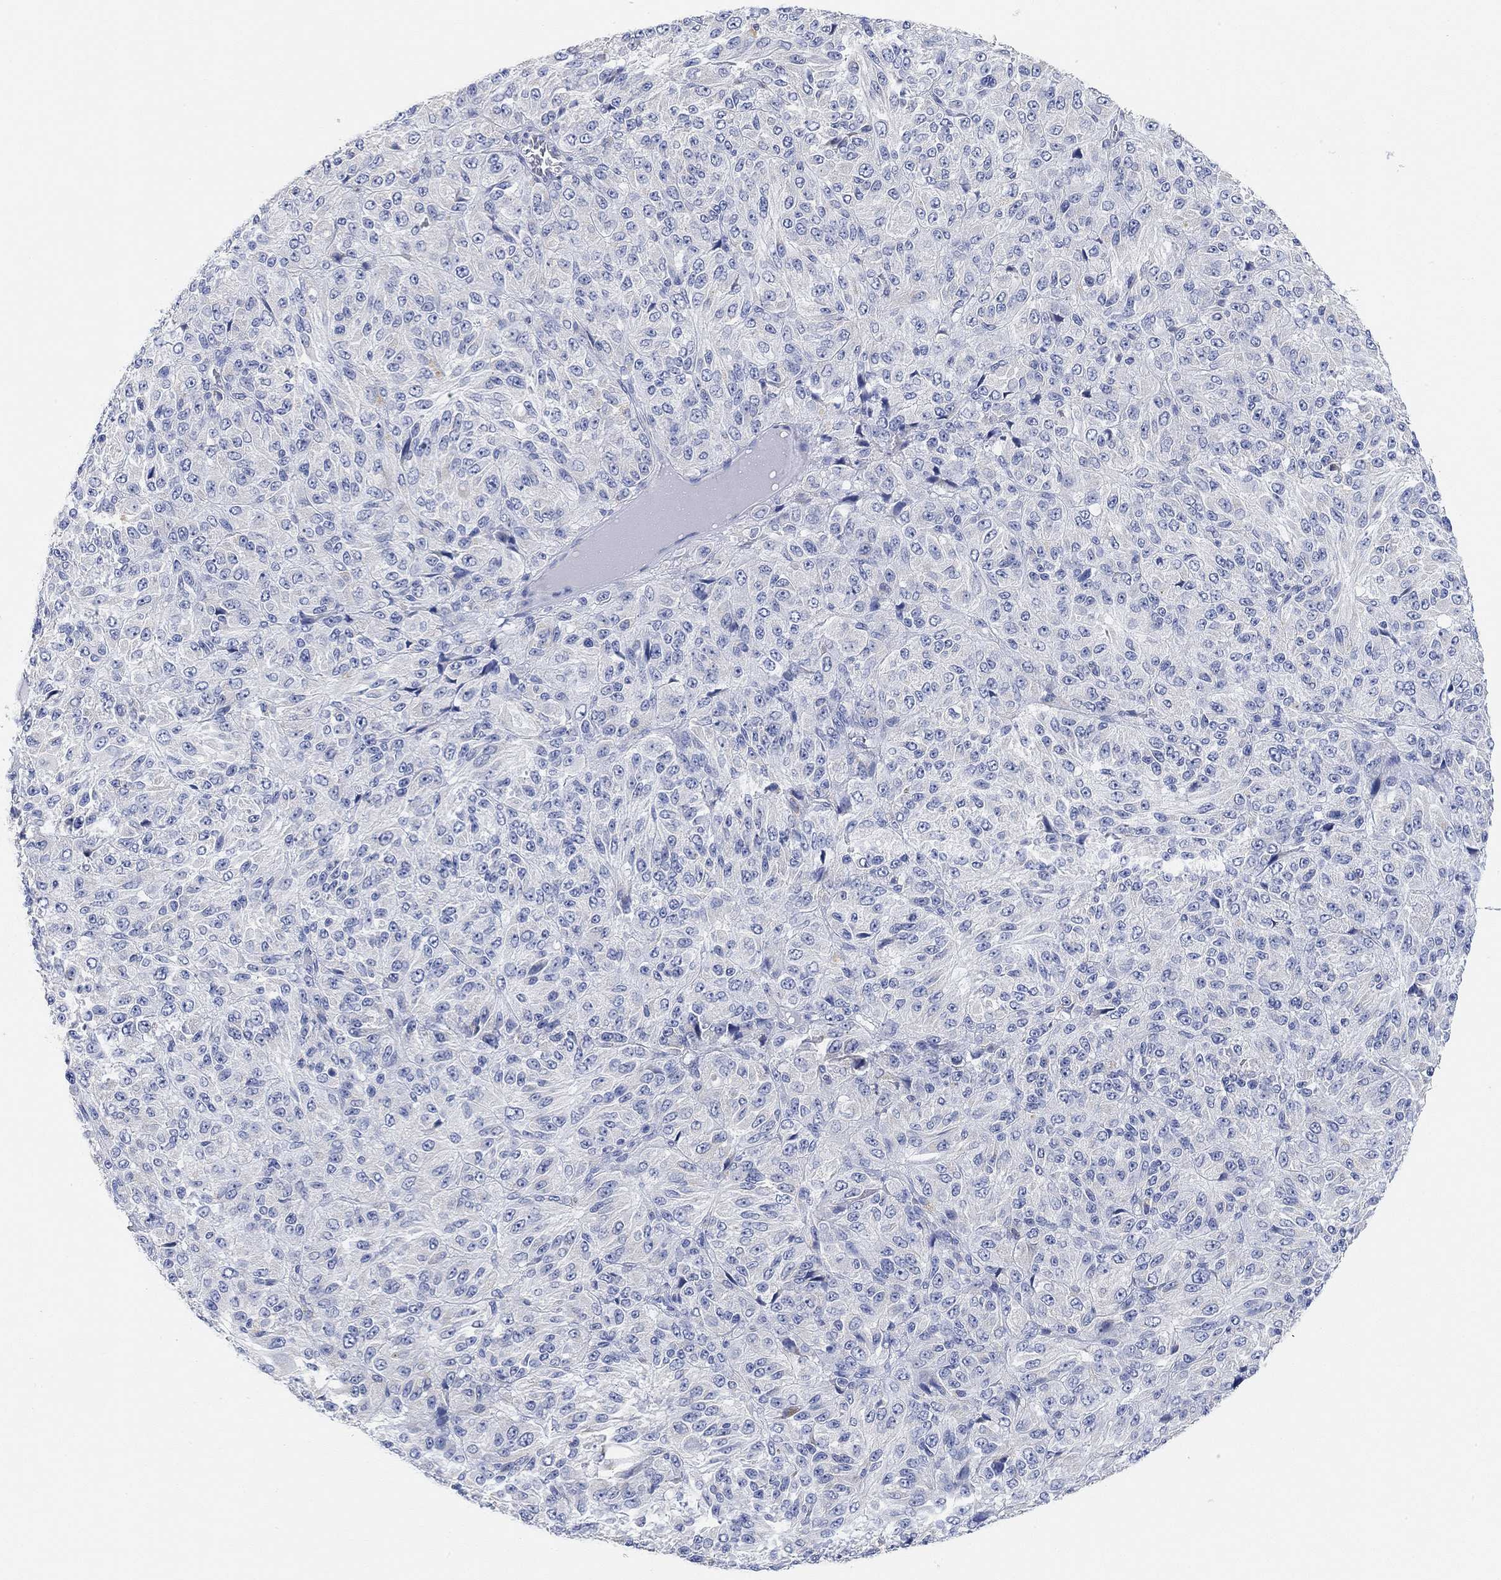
{"staining": {"intensity": "negative", "quantity": "none", "location": "none"}, "tissue": "melanoma", "cell_type": "Tumor cells", "image_type": "cancer", "snomed": [{"axis": "morphology", "description": "Malignant melanoma, Metastatic site"}, {"axis": "topography", "description": "Brain"}], "caption": "Melanoma was stained to show a protein in brown. There is no significant staining in tumor cells.", "gene": "VAT1L", "patient": {"sex": "female", "age": 56}}